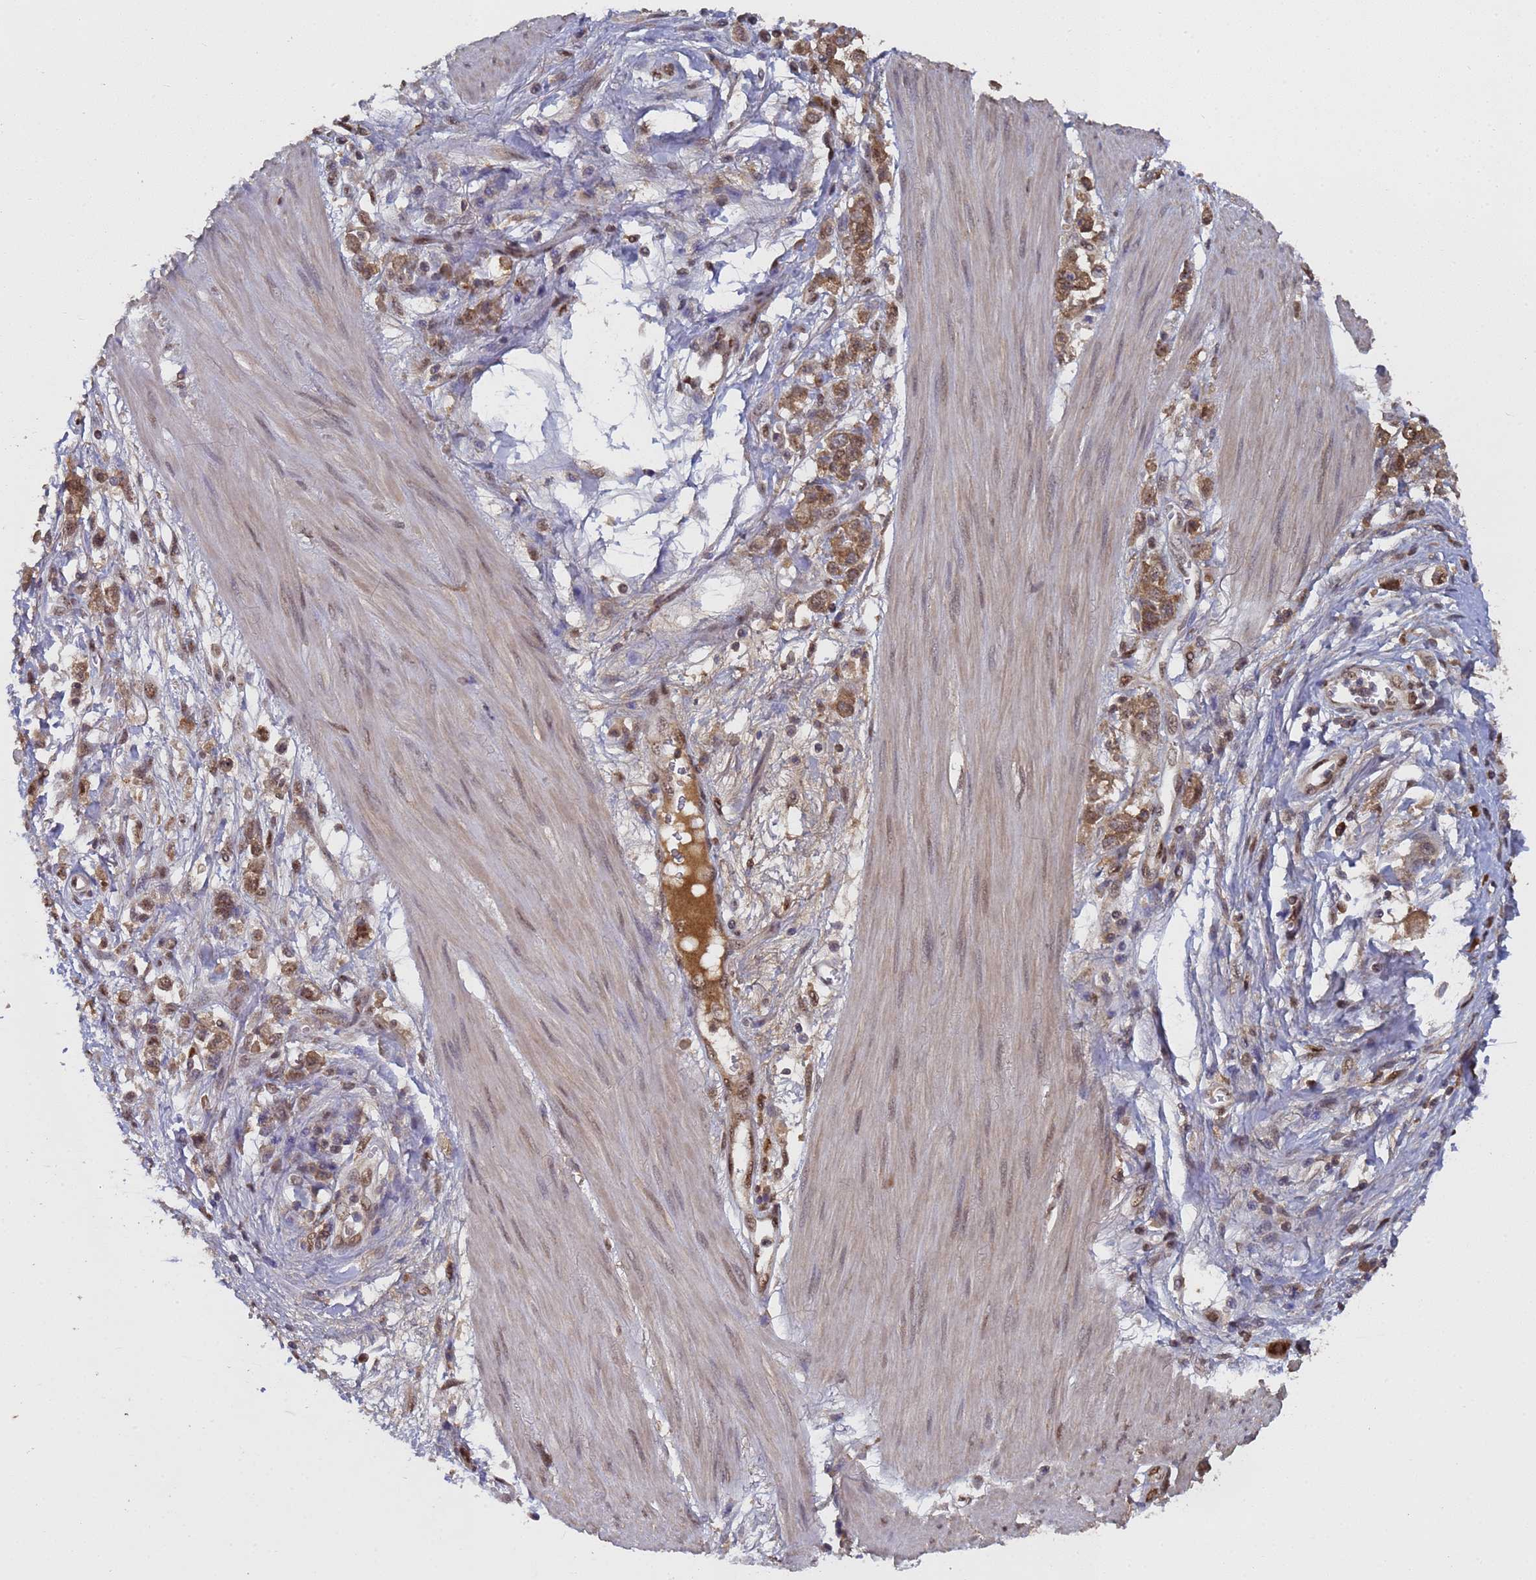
{"staining": {"intensity": "moderate", "quantity": ">75%", "location": "cytoplasmic/membranous,nuclear"}, "tissue": "stomach cancer", "cell_type": "Tumor cells", "image_type": "cancer", "snomed": [{"axis": "morphology", "description": "Adenocarcinoma, NOS"}, {"axis": "topography", "description": "Stomach"}], "caption": "Immunohistochemical staining of stomach cancer (adenocarcinoma) shows moderate cytoplasmic/membranous and nuclear protein positivity in approximately >75% of tumor cells.", "gene": "SECISBP2", "patient": {"sex": "female", "age": 76}}